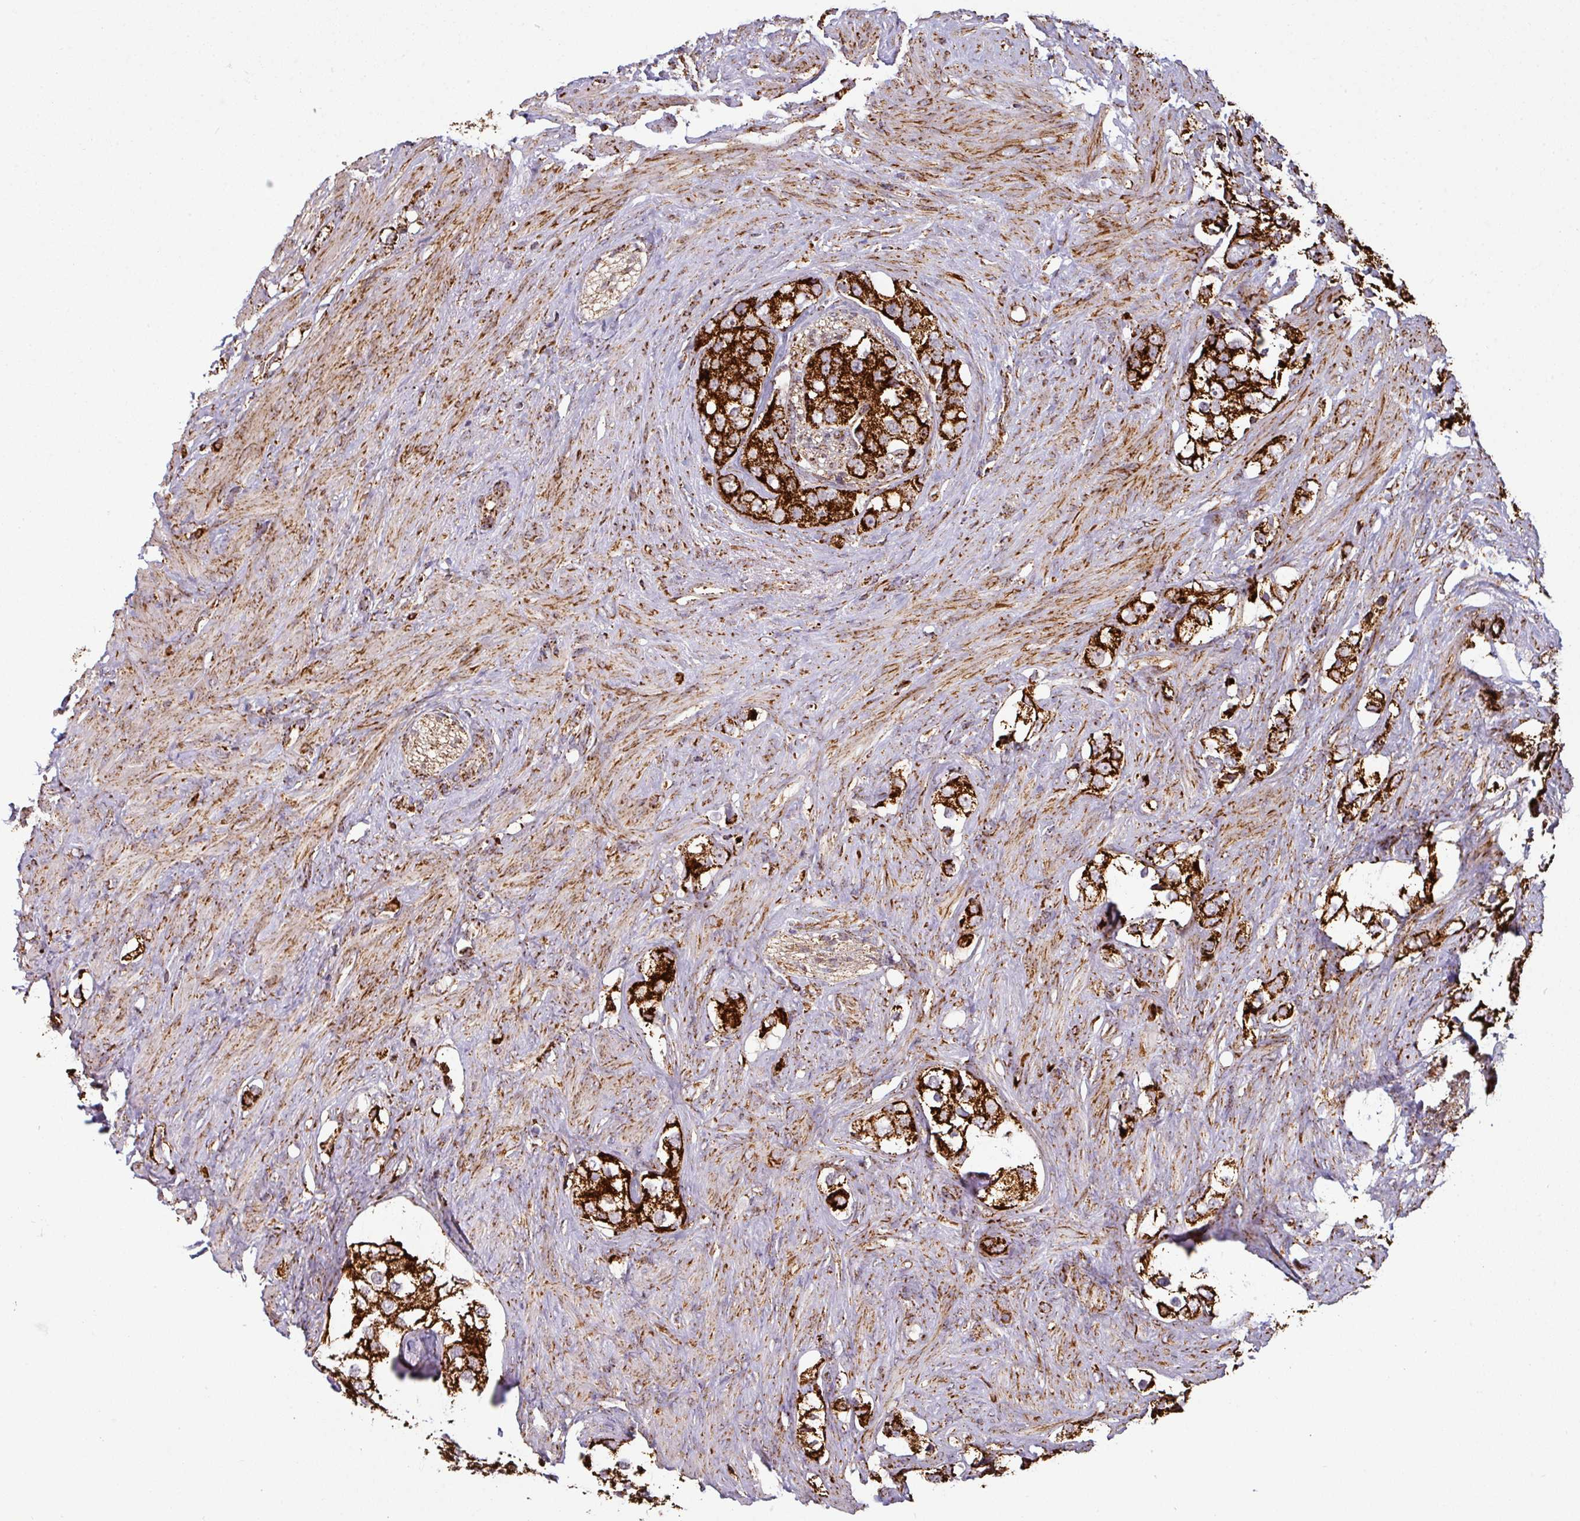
{"staining": {"intensity": "strong", "quantity": ">75%", "location": "cytoplasmic/membranous"}, "tissue": "prostate cancer", "cell_type": "Tumor cells", "image_type": "cancer", "snomed": [{"axis": "morphology", "description": "Adenocarcinoma, High grade"}, {"axis": "topography", "description": "Prostate"}], "caption": "A brown stain highlights strong cytoplasmic/membranous staining of a protein in prostate cancer (high-grade adenocarcinoma) tumor cells.", "gene": "TRAP1", "patient": {"sex": "male", "age": 49}}